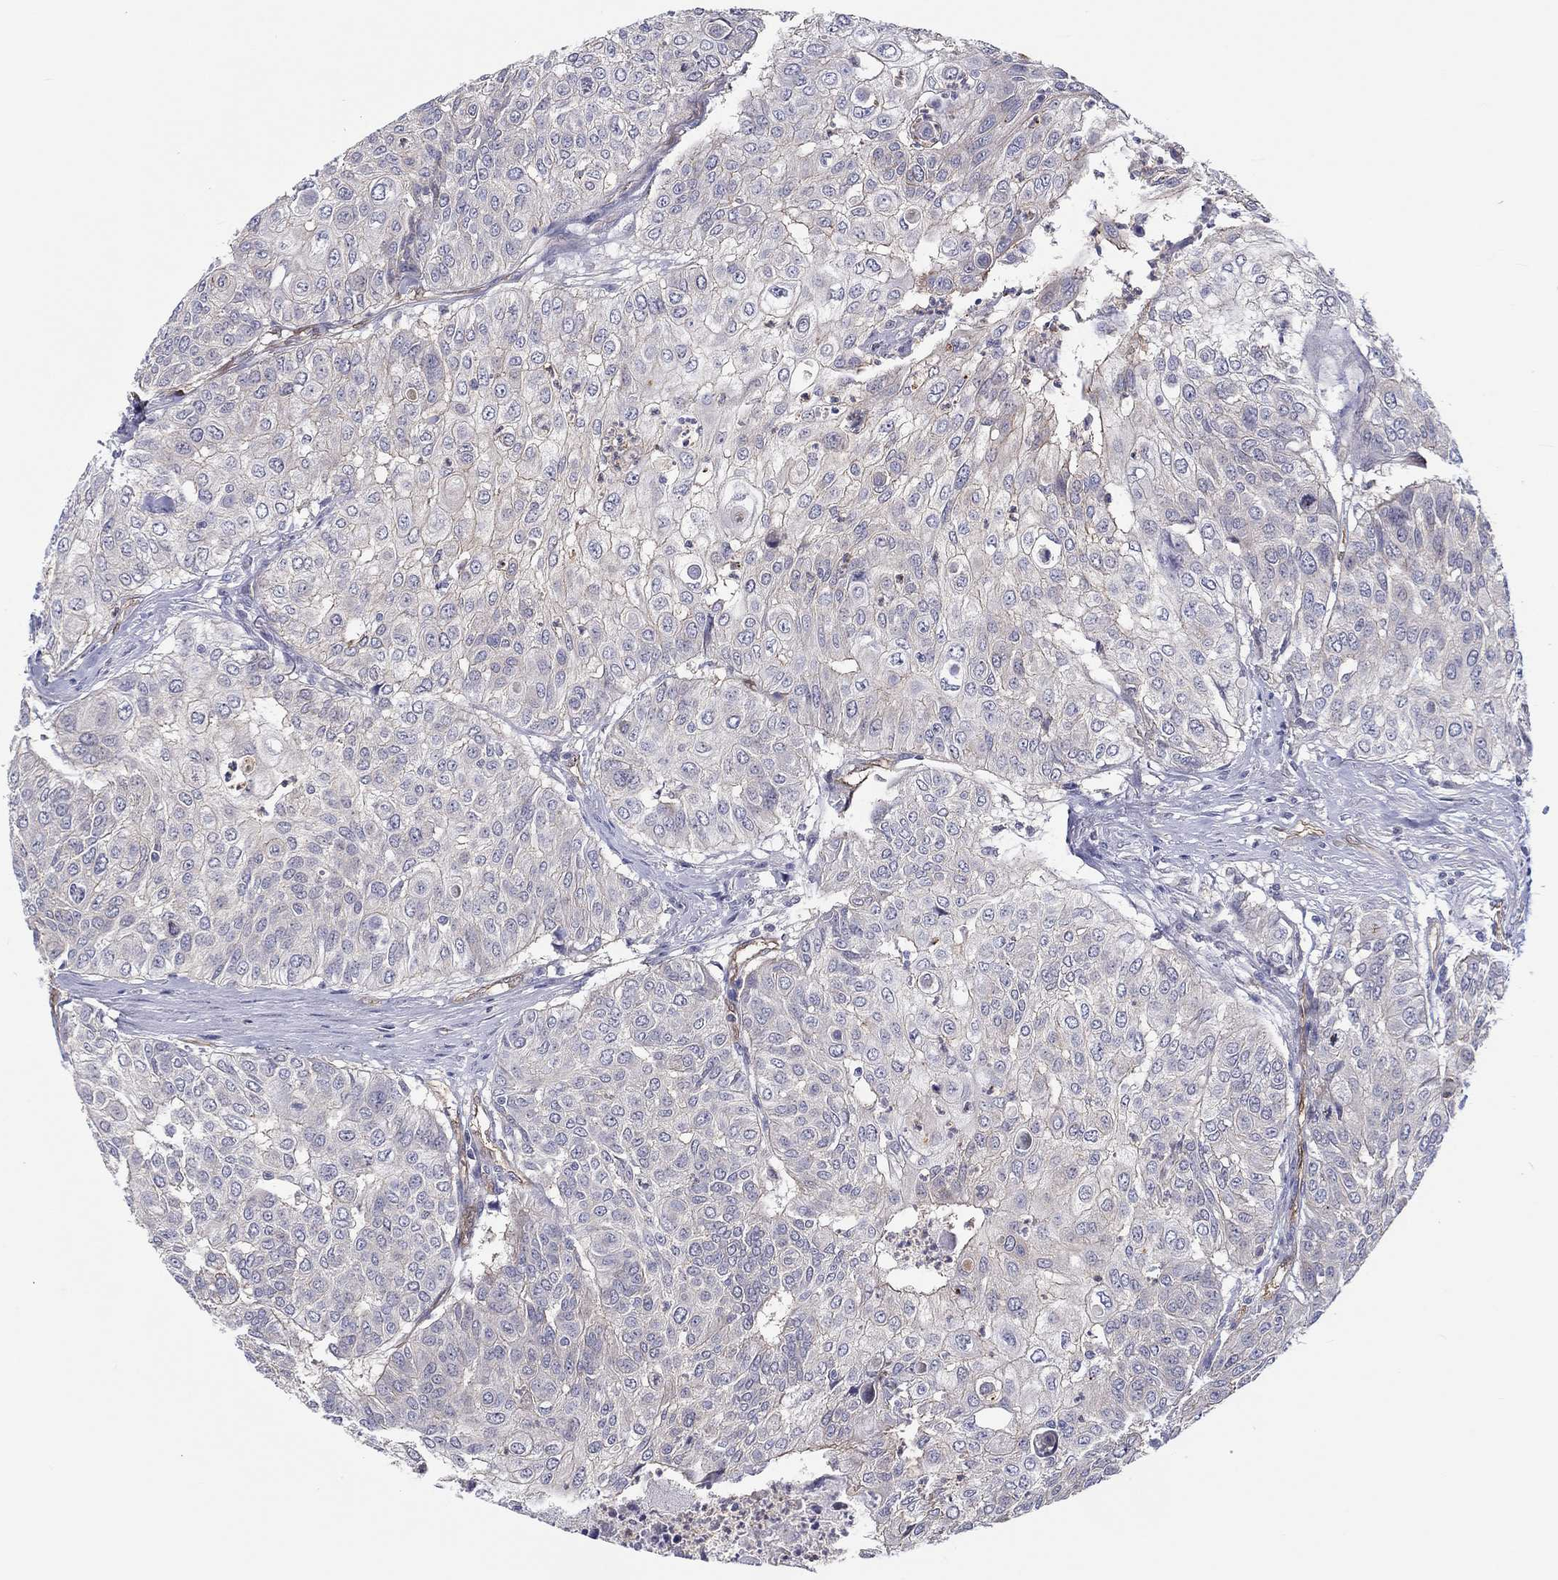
{"staining": {"intensity": "negative", "quantity": "none", "location": "none"}, "tissue": "urothelial cancer", "cell_type": "Tumor cells", "image_type": "cancer", "snomed": [{"axis": "morphology", "description": "Urothelial carcinoma, High grade"}, {"axis": "topography", "description": "Urinary bladder"}], "caption": "Immunohistochemistry (IHC) histopathology image of neoplastic tissue: human urothelial carcinoma (high-grade) stained with DAB (3,3'-diaminobenzidine) exhibits no significant protein expression in tumor cells.", "gene": "ABCG4", "patient": {"sex": "female", "age": 79}}